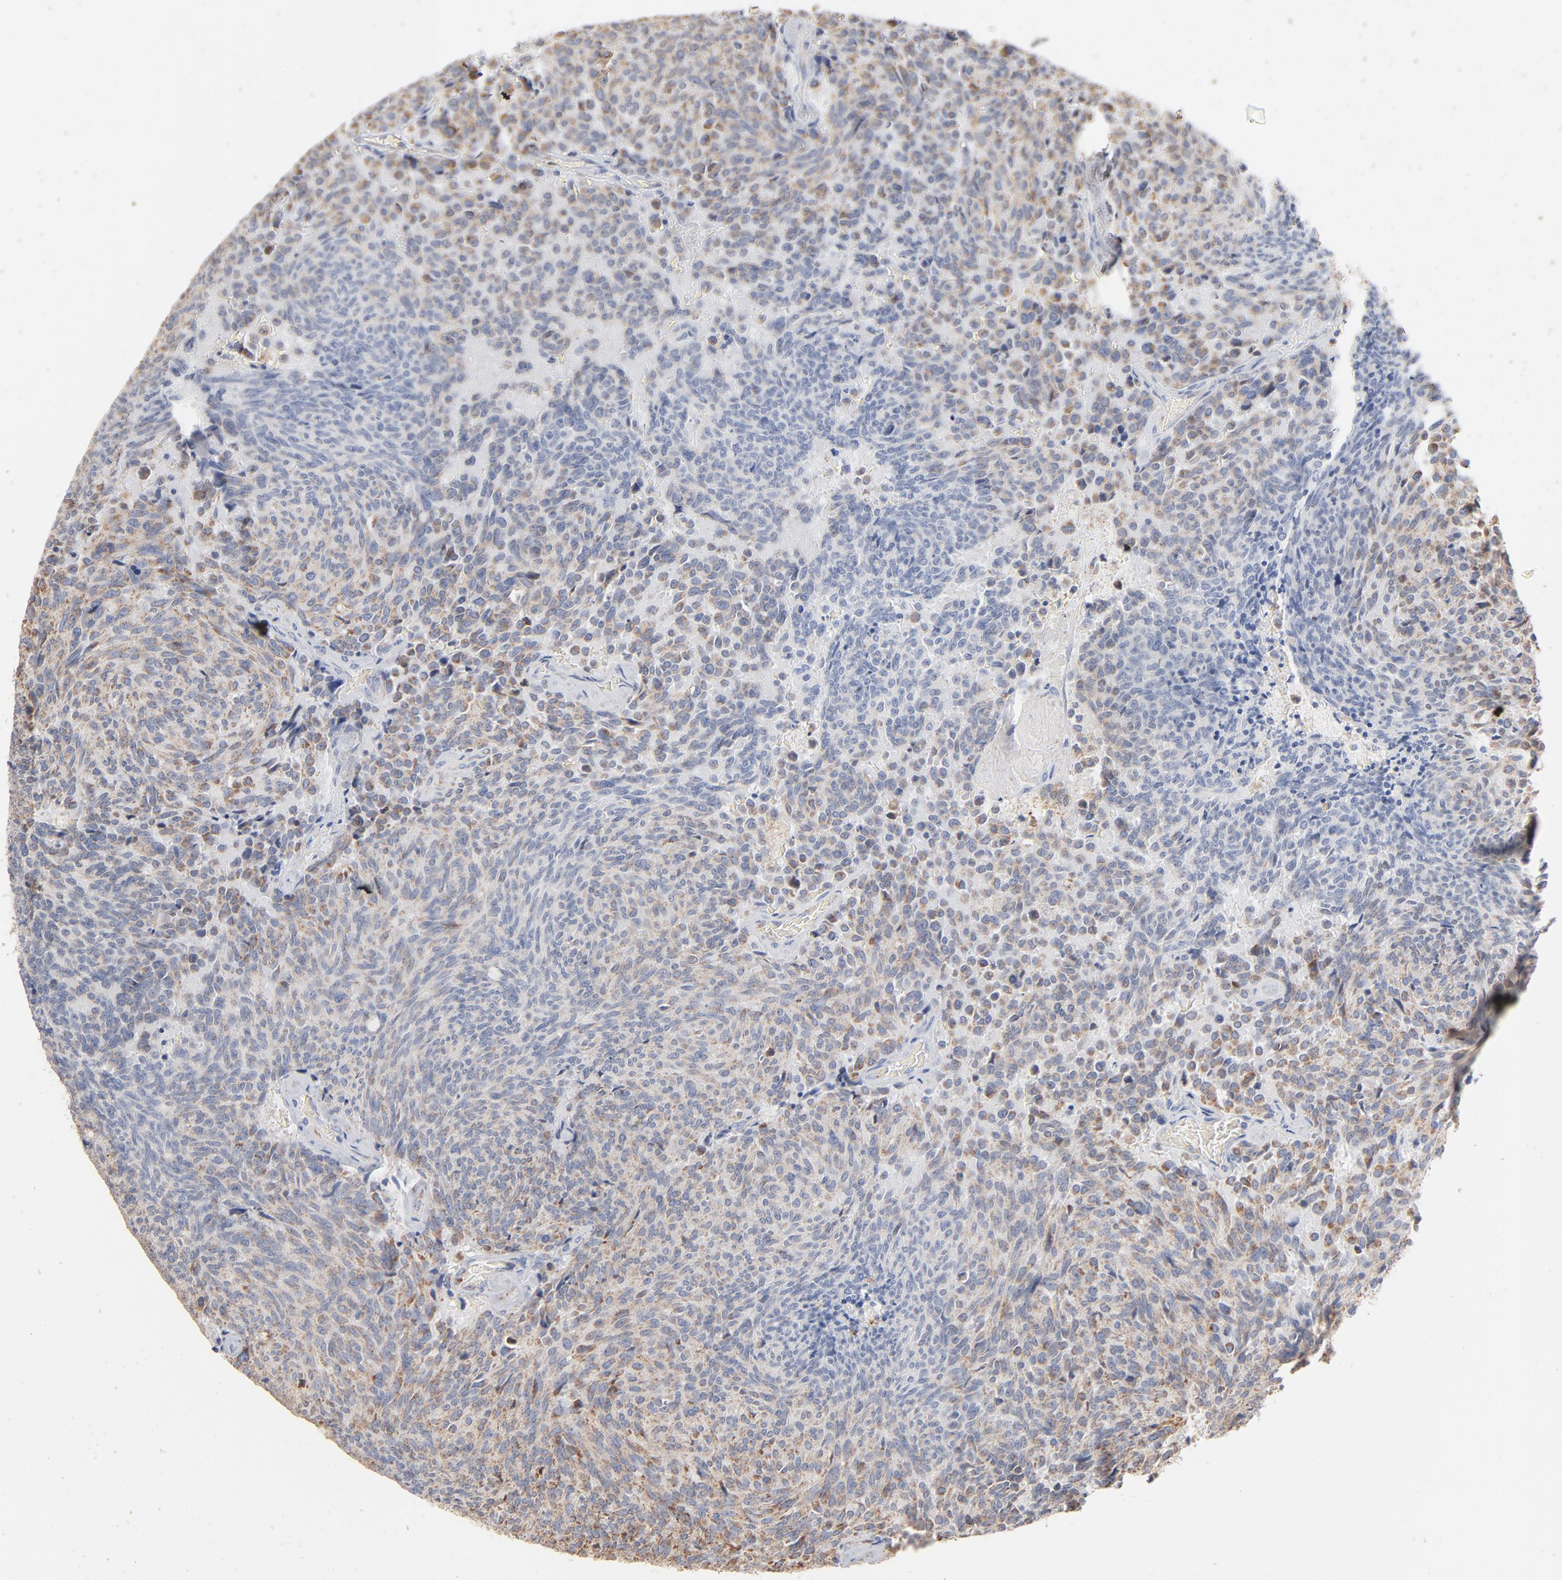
{"staining": {"intensity": "weak", "quantity": ">75%", "location": "cytoplasmic/membranous"}, "tissue": "carcinoid", "cell_type": "Tumor cells", "image_type": "cancer", "snomed": [{"axis": "morphology", "description": "Carcinoid, malignant, NOS"}, {"axis": "topography", "description": "Pancreas"}], "caption": "About >75% of tumor cells in carcinoid (malignant) exhibit weak cytoplasmic/membranous protein positivity as visualized by brown immunohistochemical staining.", "gene": "UQCRC1", "patient": {"sex": "female", "age": 54}}